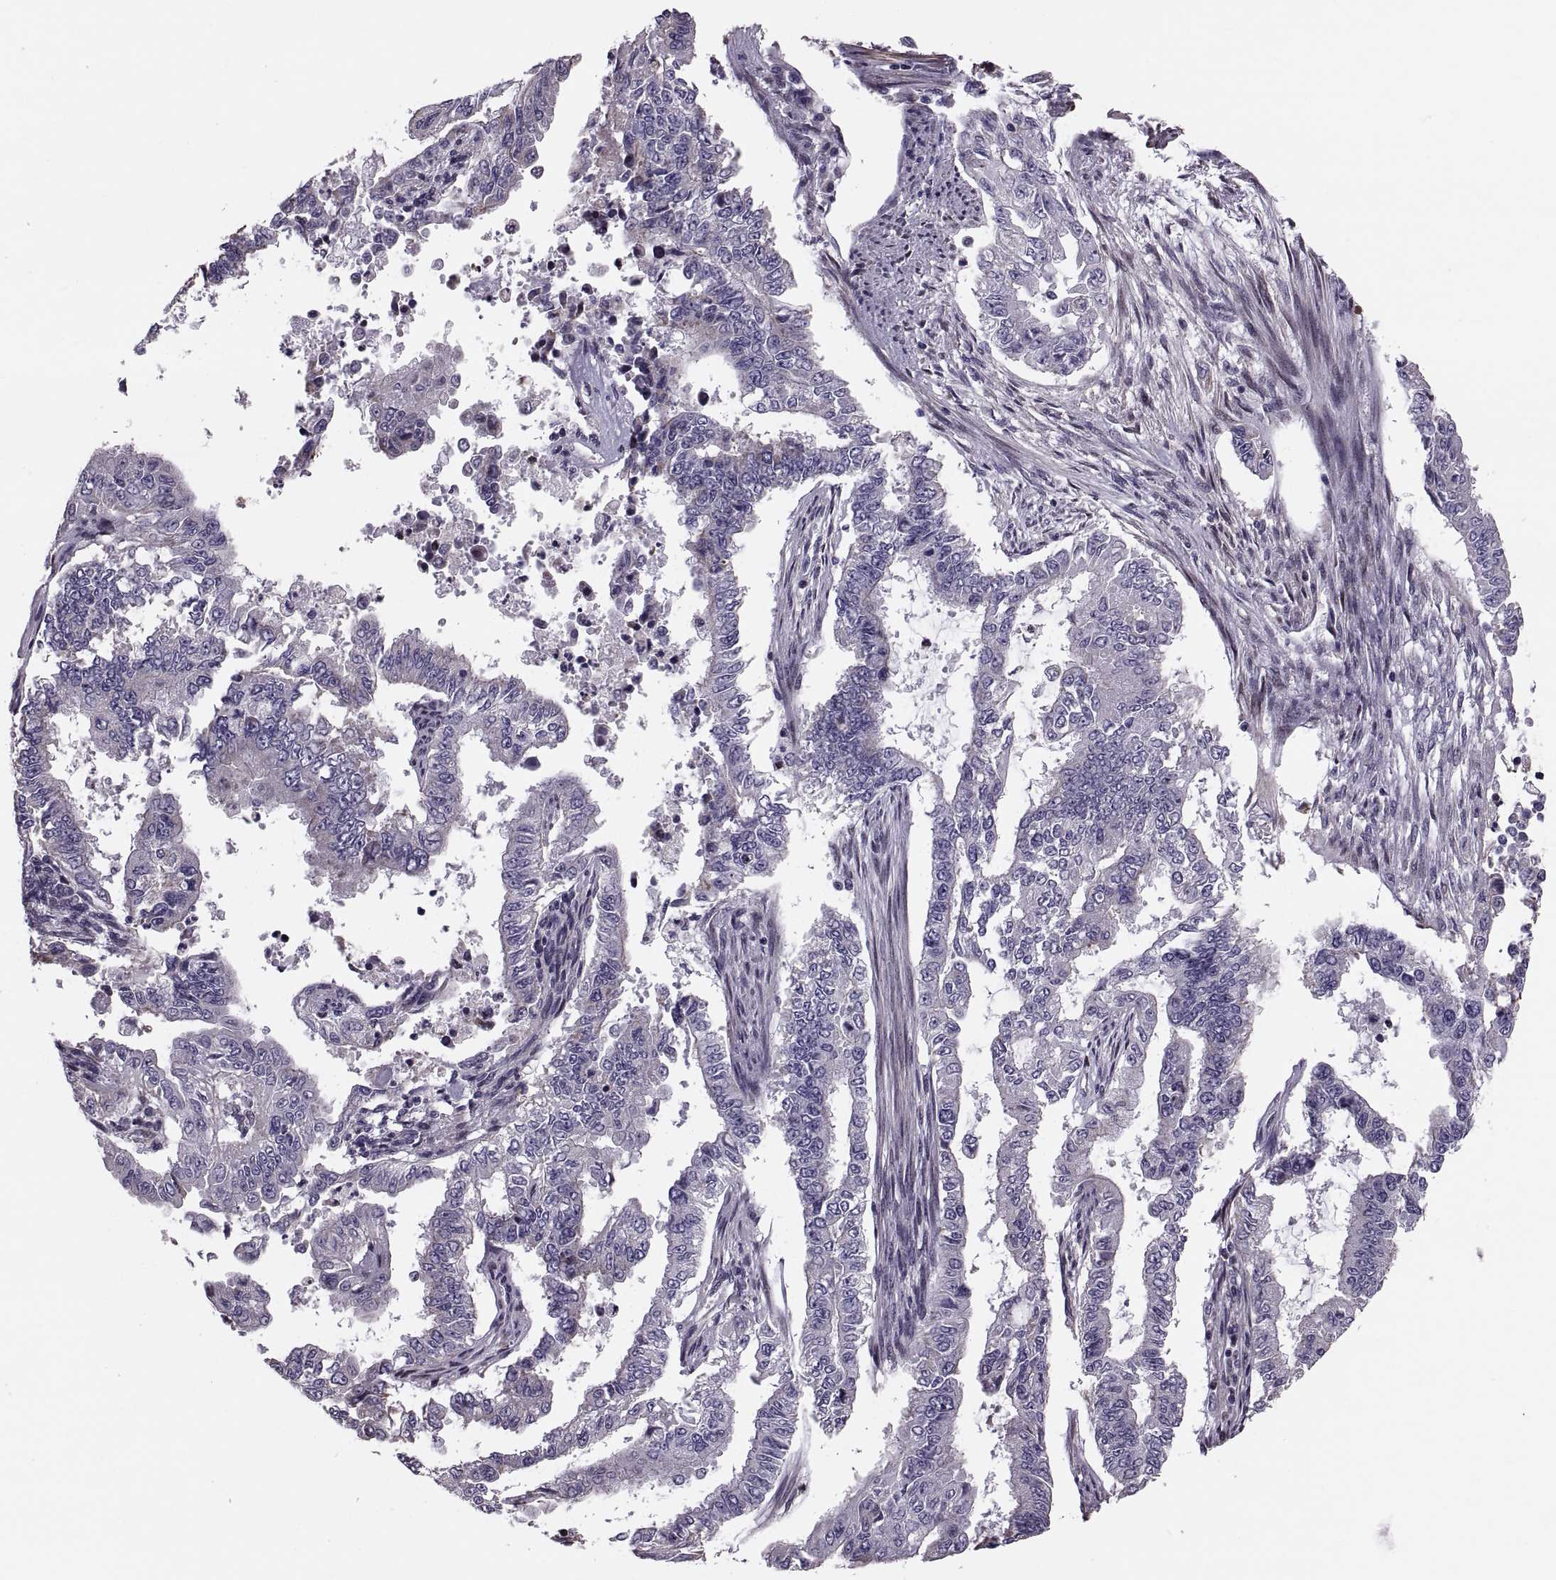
{"staining": {"intensity": "negative", "quantity": "none", "location": "none"}, "tissue": "endometrial cancer", "cell_type": "Tumor cells", "image_type": "cancer", "snomed": [{"axis": "morphology", "description": "Adenocarcinoma, NOS"}, {"axis": "topography", "description": "Uterus"}], "caption": "A photomicrograph of human endometrial cancer (adenocarcinoma) is negative for staining in tumor cells. The staining was performed using DAB to visualize the protein expression in brown, while the nuclei were stained in blue with hematoxylin (Magnification: 20x).", "gene": "ANO1", "patient": {"sex": "female", "age": 59}}